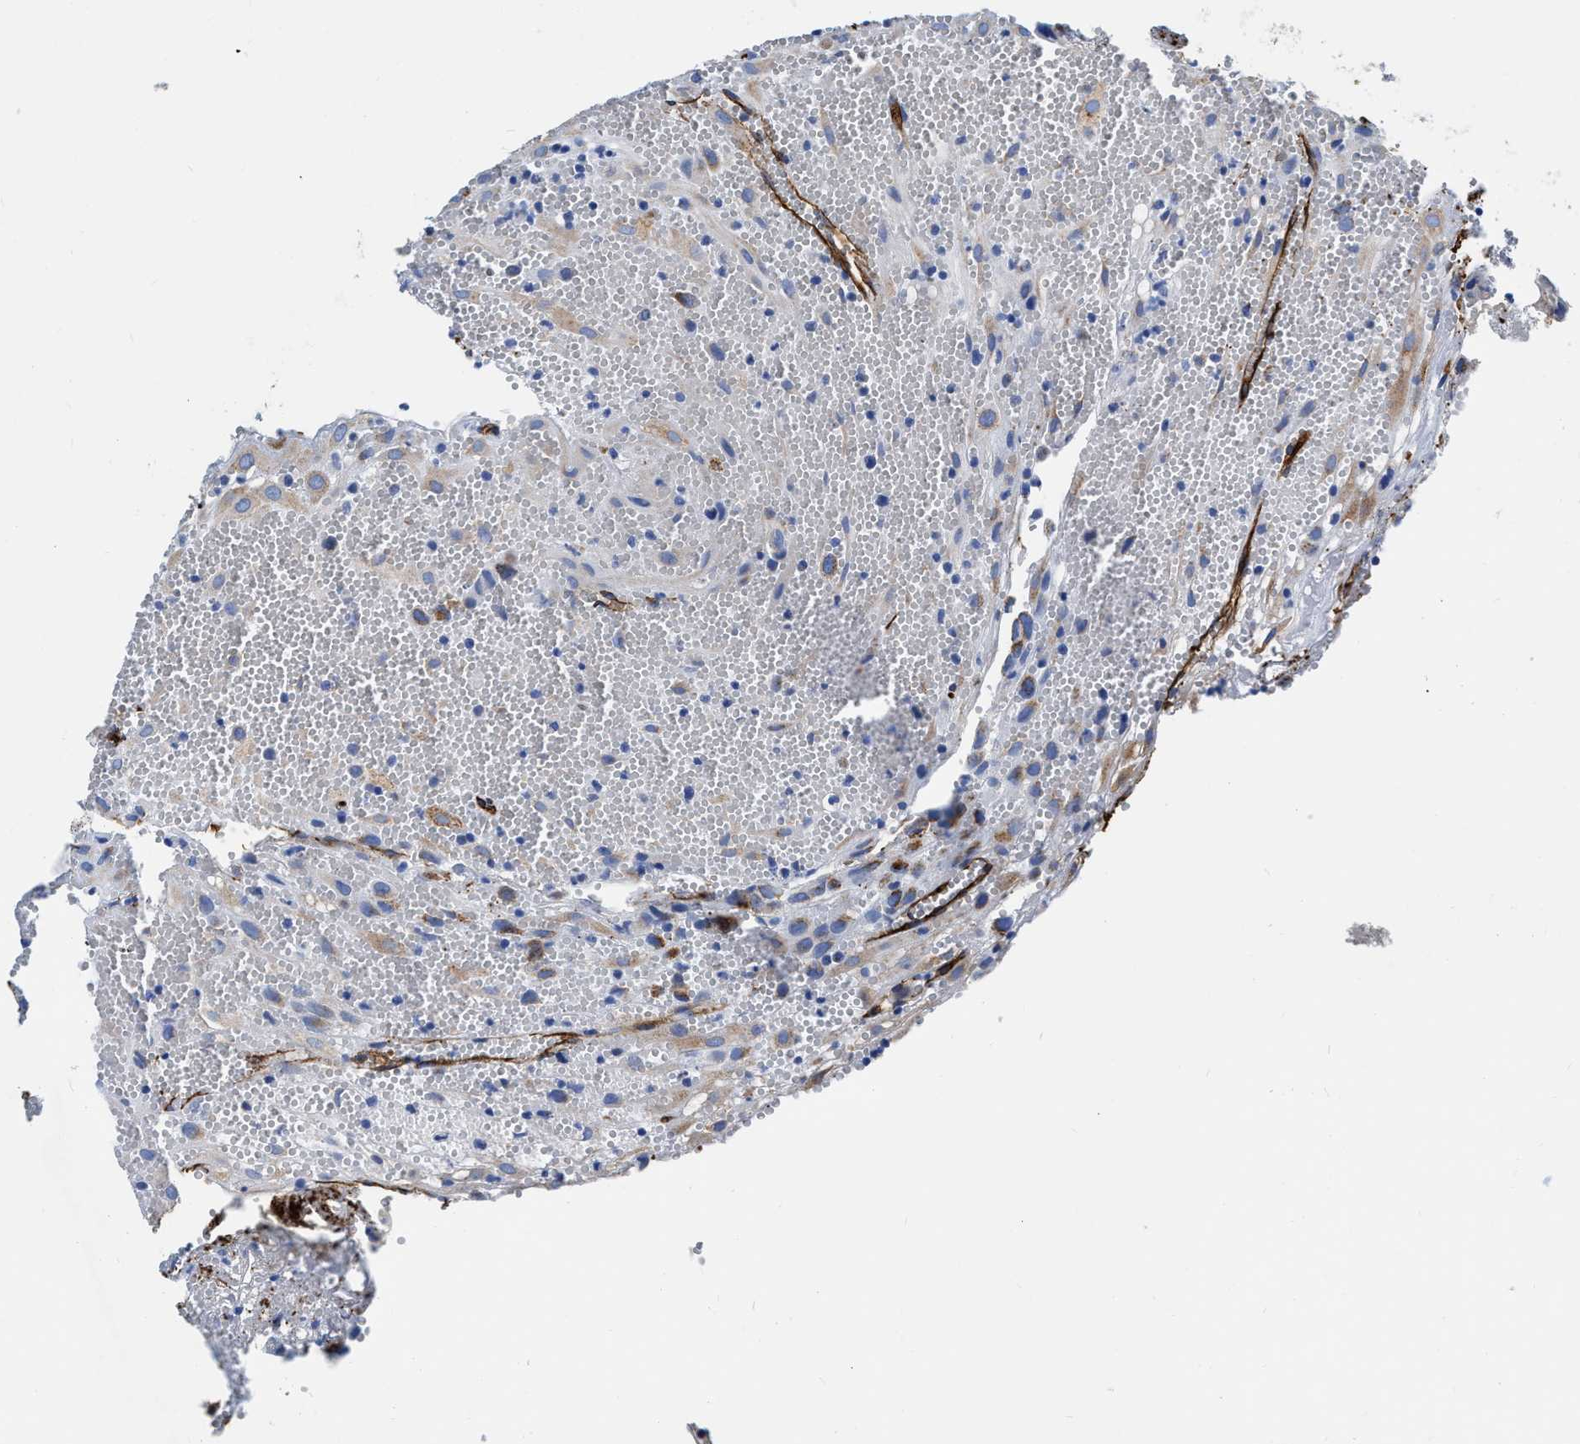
{"staining": {"intensity": "weak", "quantity": "<25%", "location": "cytoplasmic/membranous"}, "tissue": "placenta", "cell_type": "Decidual cells", "image_type": "normal", "snomed": [{"axis": "morphology", "description": "Normal tissue, NOS"}, {"axis": "topography", "description": "Placenta"}], "caption": "Immunohistochemical staining of normal human placenta demonstrates no significant staining in decidual cells.", "gene": "TVP23B", "patient": {"sex": "female", "age": 18}}